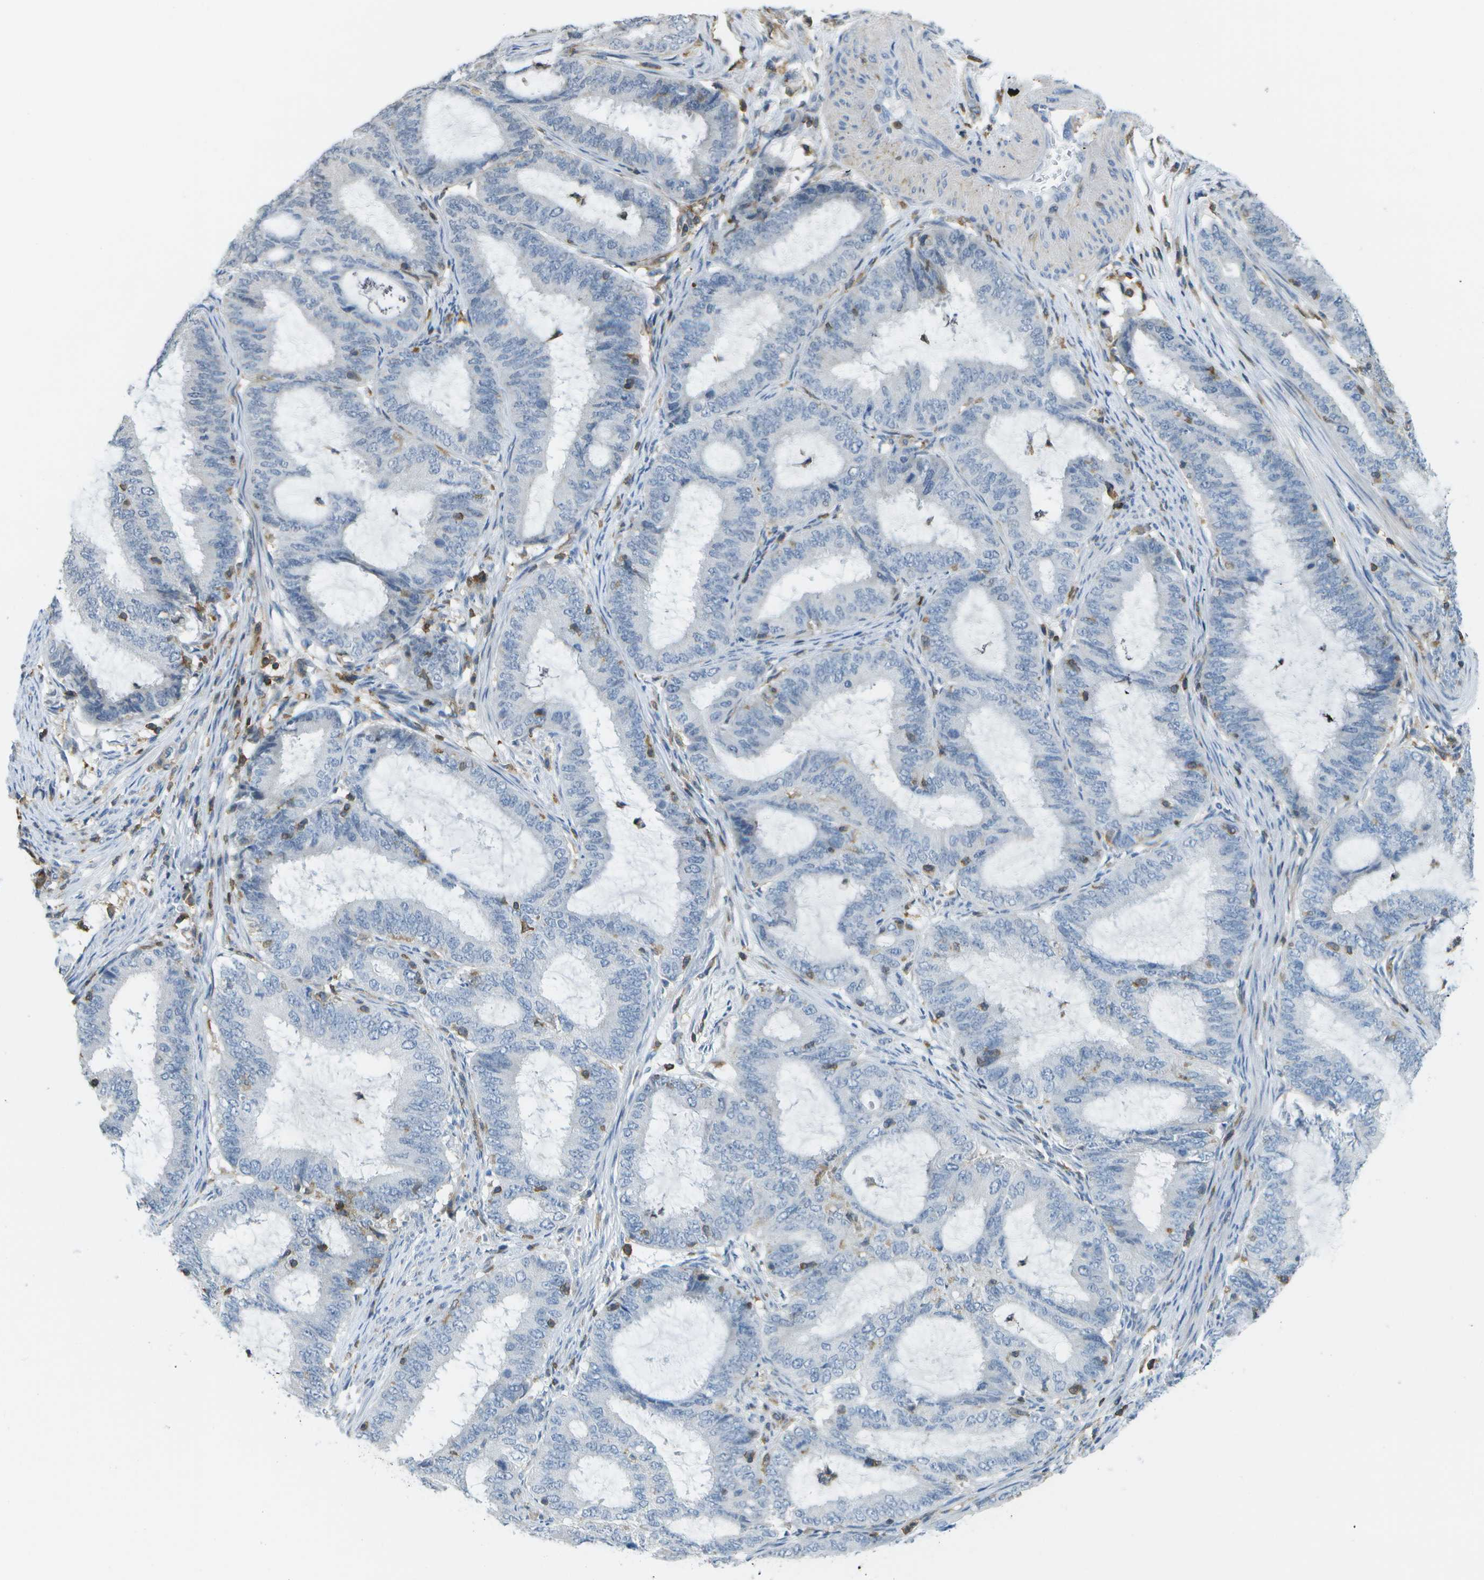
{"staining": {"intensity": "negative", "quantity": "none", "location": "none"}, "tissue": "endometrial cancer", "cell_type": "Tumor cells", "image_type": "cancer", "snomed": [{"axis": "morphology", "description": "Adenocarcinoma, NOS"}, {"axis": "topography", "description": "Endometrium"}], "caption": "The image displays no significant positivity in tumor cells of endometrial cancer.", "gene": "RCSD1", "patient": {"sex": "female", "age": 70}}